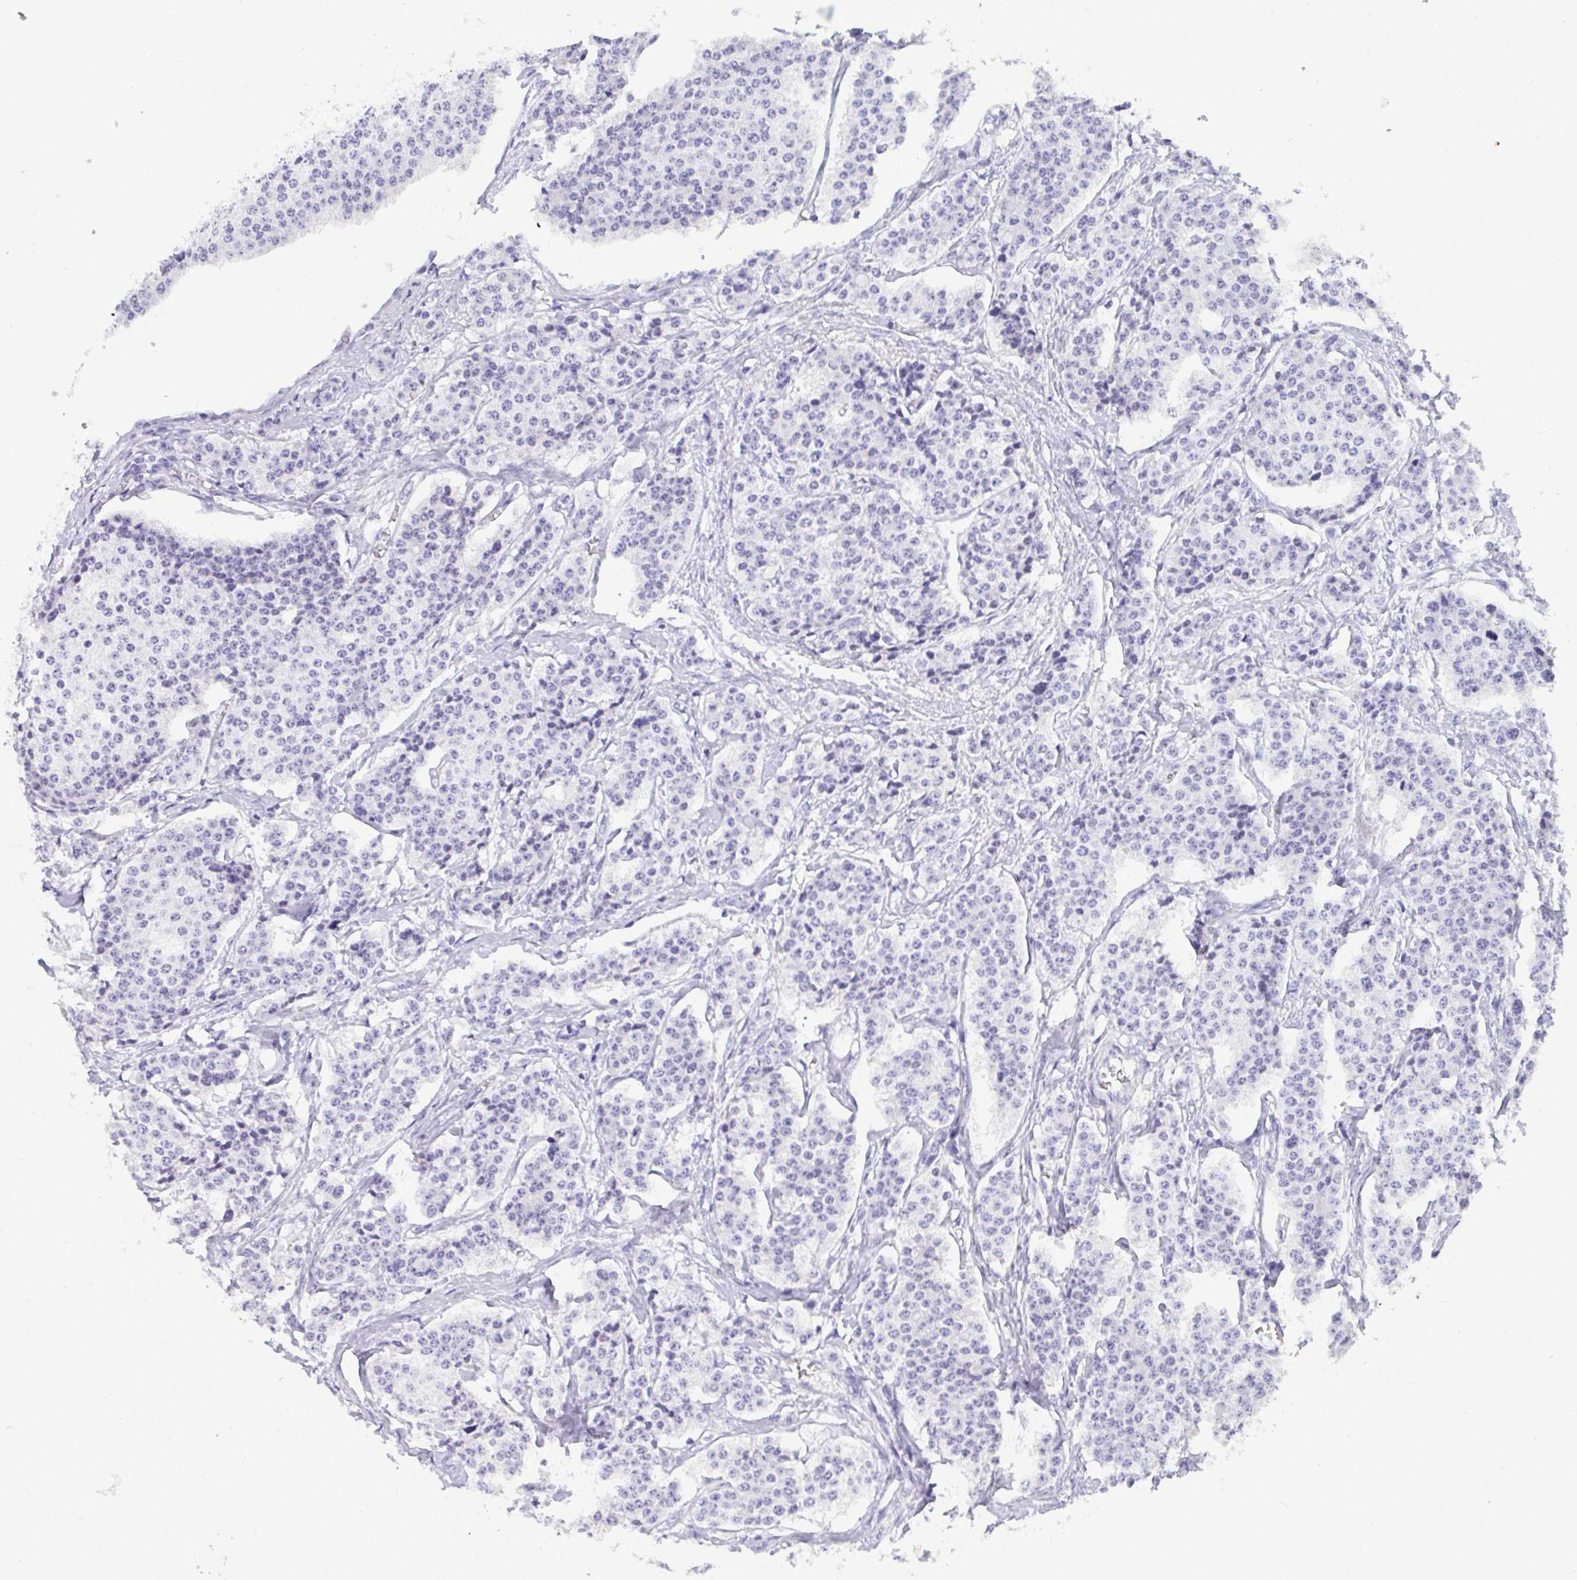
{"staining": {"intensity": "negative", "quantity": "none", "location": "none"}, "tissue": "carcinoid", "cell_type": "Tumor cells", "image_type": "cancer", "snomed": [{"axis": "morphology", "description": "Carcinoid, malignant, NOS"}, {"axis": "topography", "description": "Small intestine"}], "caption": "Carcinoid was stained to show a protein in brown. There is no significant positivity in tumor cells.", "gene": "YBX2", "patient": {"sex": "female", "age": 64}}